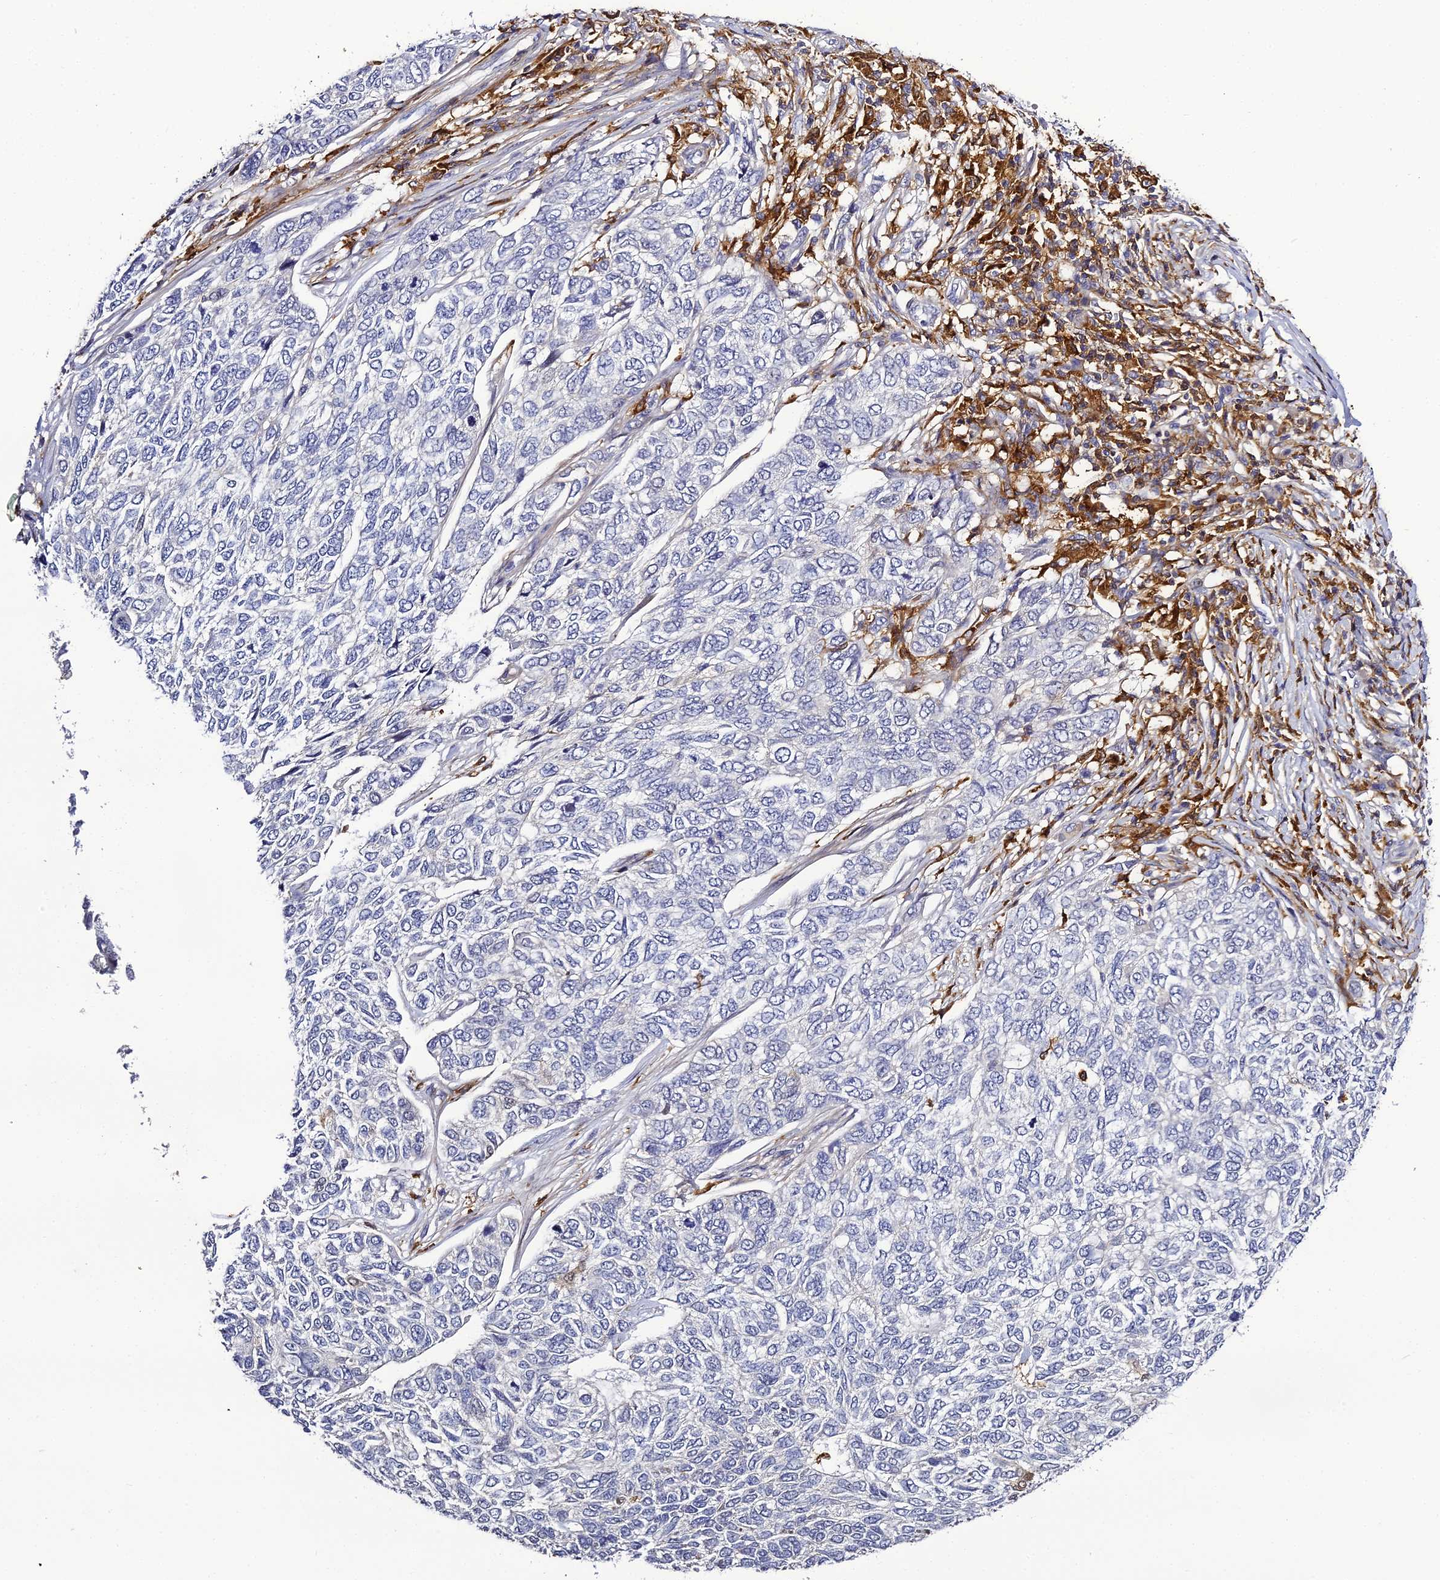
{"staining": {"intensity": "negative", "quantity": "none", "location": "none"}, "tissue": "skin cancer", "cell_type": "Tumor cells", "image_type": "cancer", "snomed": [{"axis": "morphology", "description": "Basal cell carcinoma"}, {"axis": "topography", "description": "Skin"}], "caption": "An IHC photomicrograph of skin cancer (basal cell carcinoma) is shown. There is no staining in tumor cells of skin cancer (basal cell carcinoma).", "gene": "IL4I1", "patient": {"sex": "female", "age": 65}}